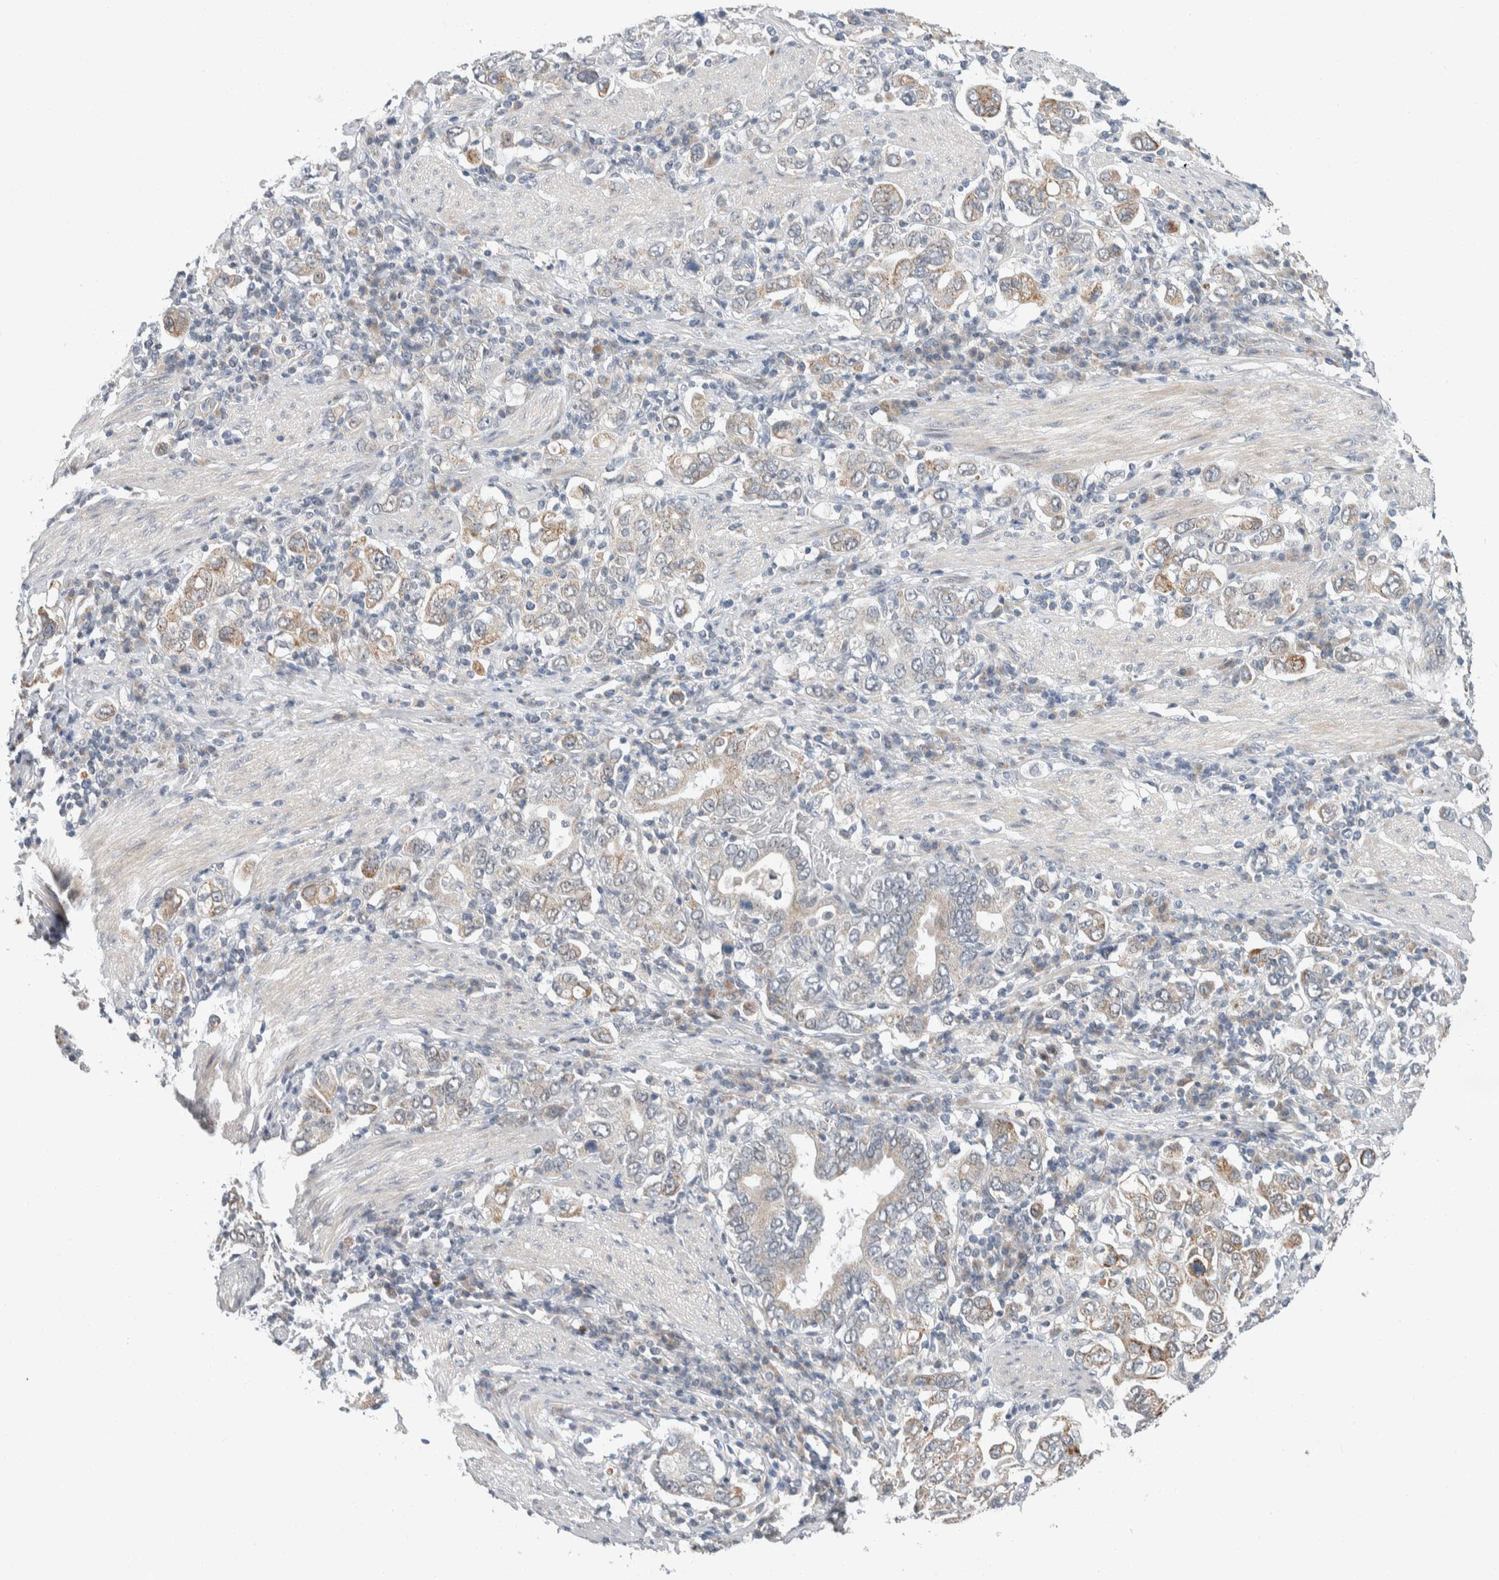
{"staining": {"intensity": "weak", "quantity": "25%-75%", "location": "cytoplasmic/membranous"}, "tissue": "stomach cancer", "cell_type": "Tumor cells", "image_type": "cancer", "snomed": [{"axis": "morphology", "description": "Adenocarcinoma, NOS"}, {"axis": "topography", "description": "Stomach, upper"}], "caption": "This histopathology image exhibits immunohistochemistry (IHC) staining of human stomach adenocarcinoma, with low weak cytoplasmic/membranous staining in approximately 25%-75% of tumor cells.", "gene": "SHPK", "patient": {"sex": "male", "age": 62}}